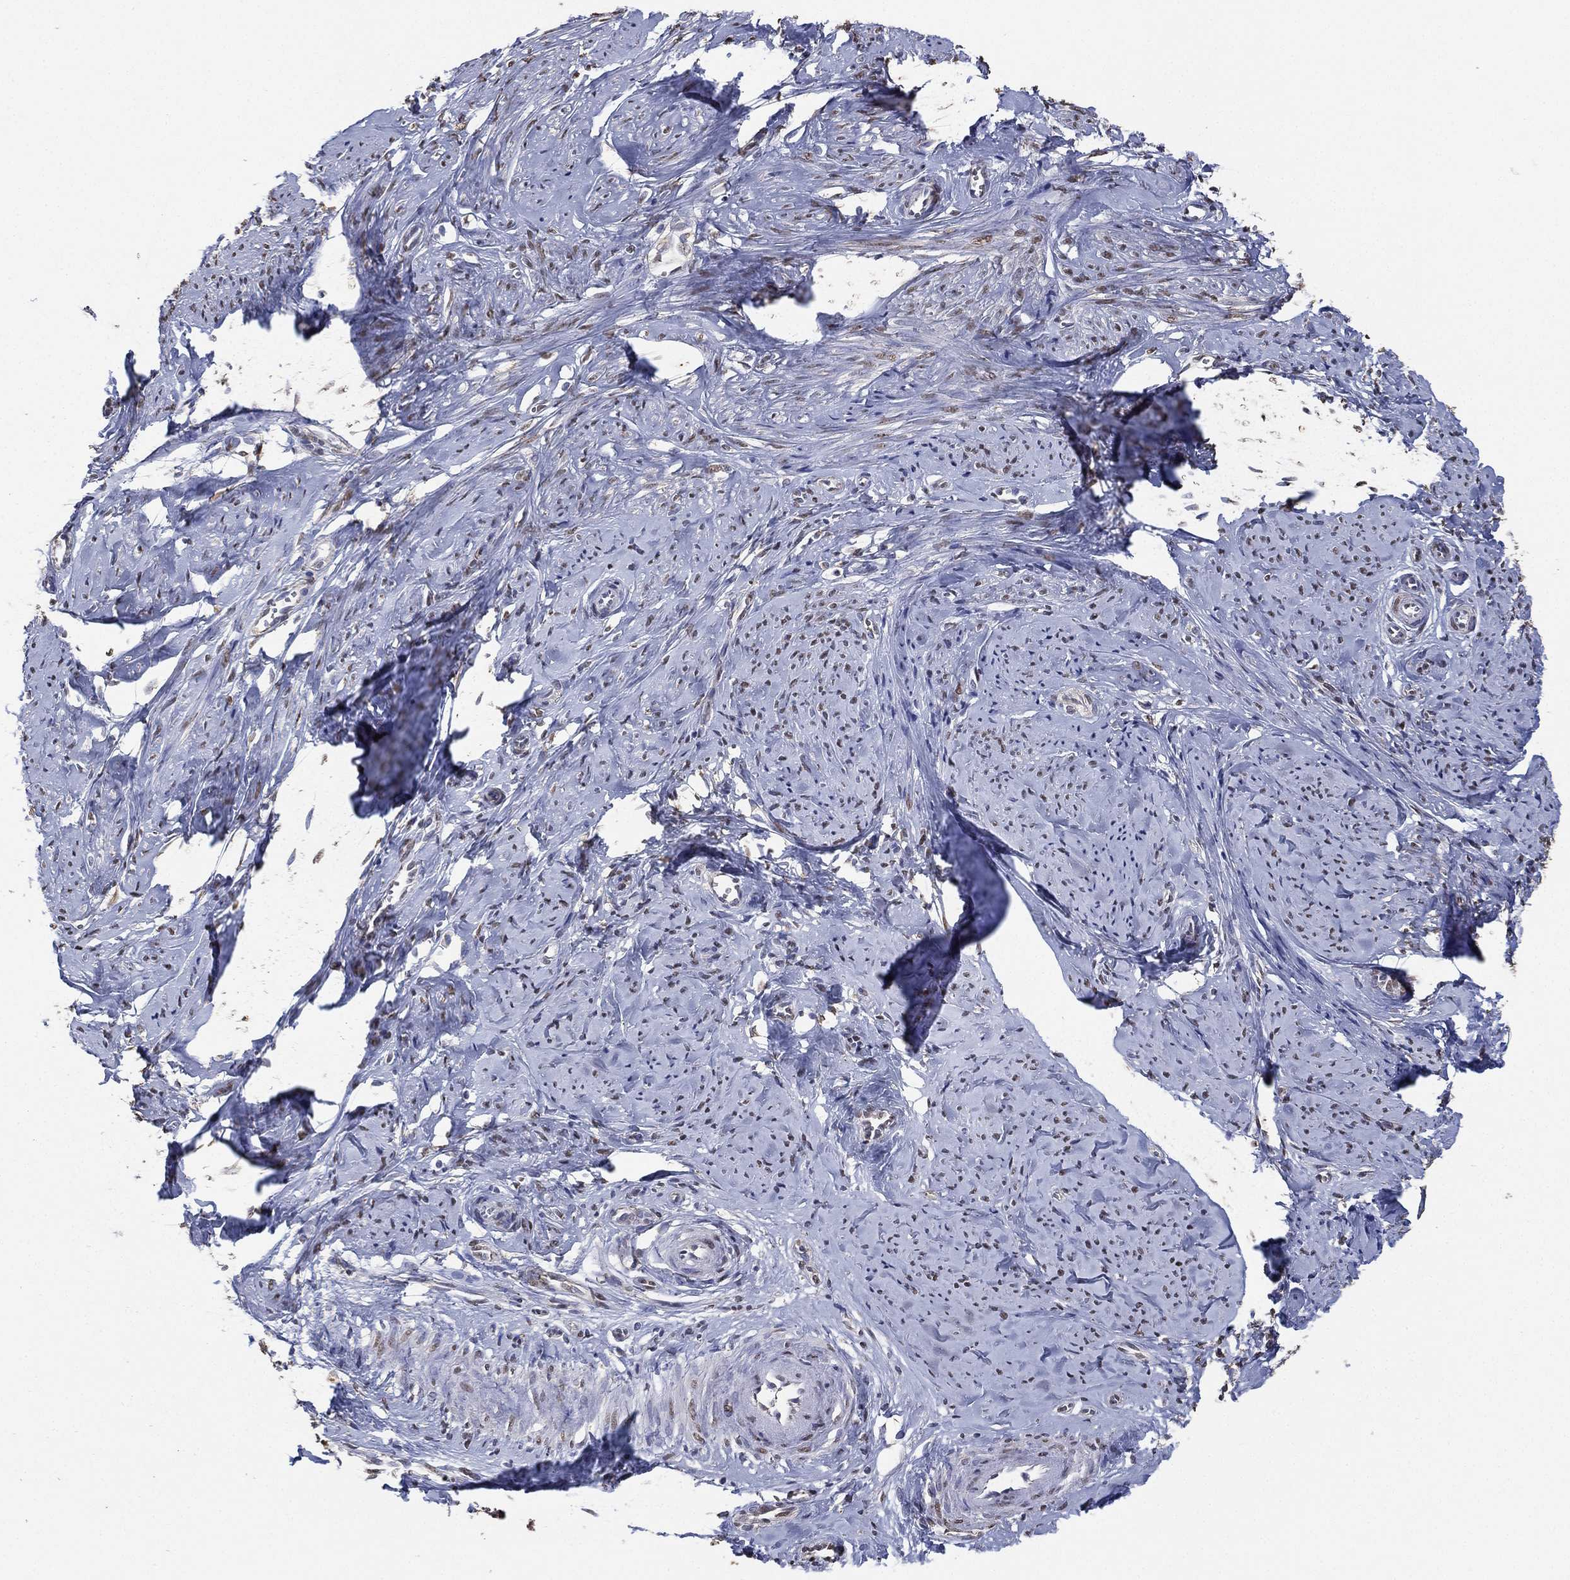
{"staining": {"intensity": "moderate", "quantity": "25%-75%", "location": "nuclear"}, "tissue": "smooth muscle", "cell_type": "Smooth muscle cells", "image_type": "normal", "snomed": [{"axis": "morphology", "description": "Normal tissue, NOS"}, {"axis": "topography", "description": "Smooth muscle"}], "caption": "Immunohistochemistry (IHC) of unremarkable smooth muscle demonstrates medium levels of moderate nuclear positivity in approximately 25%-75% of smooth muscle cells. Immunohistochemistry (IHC) stains the protein of interest in brown and the nuclei are stained blue.", "gene": "ALDH7A1", "patient": {"sex": "female", "age": 48}}